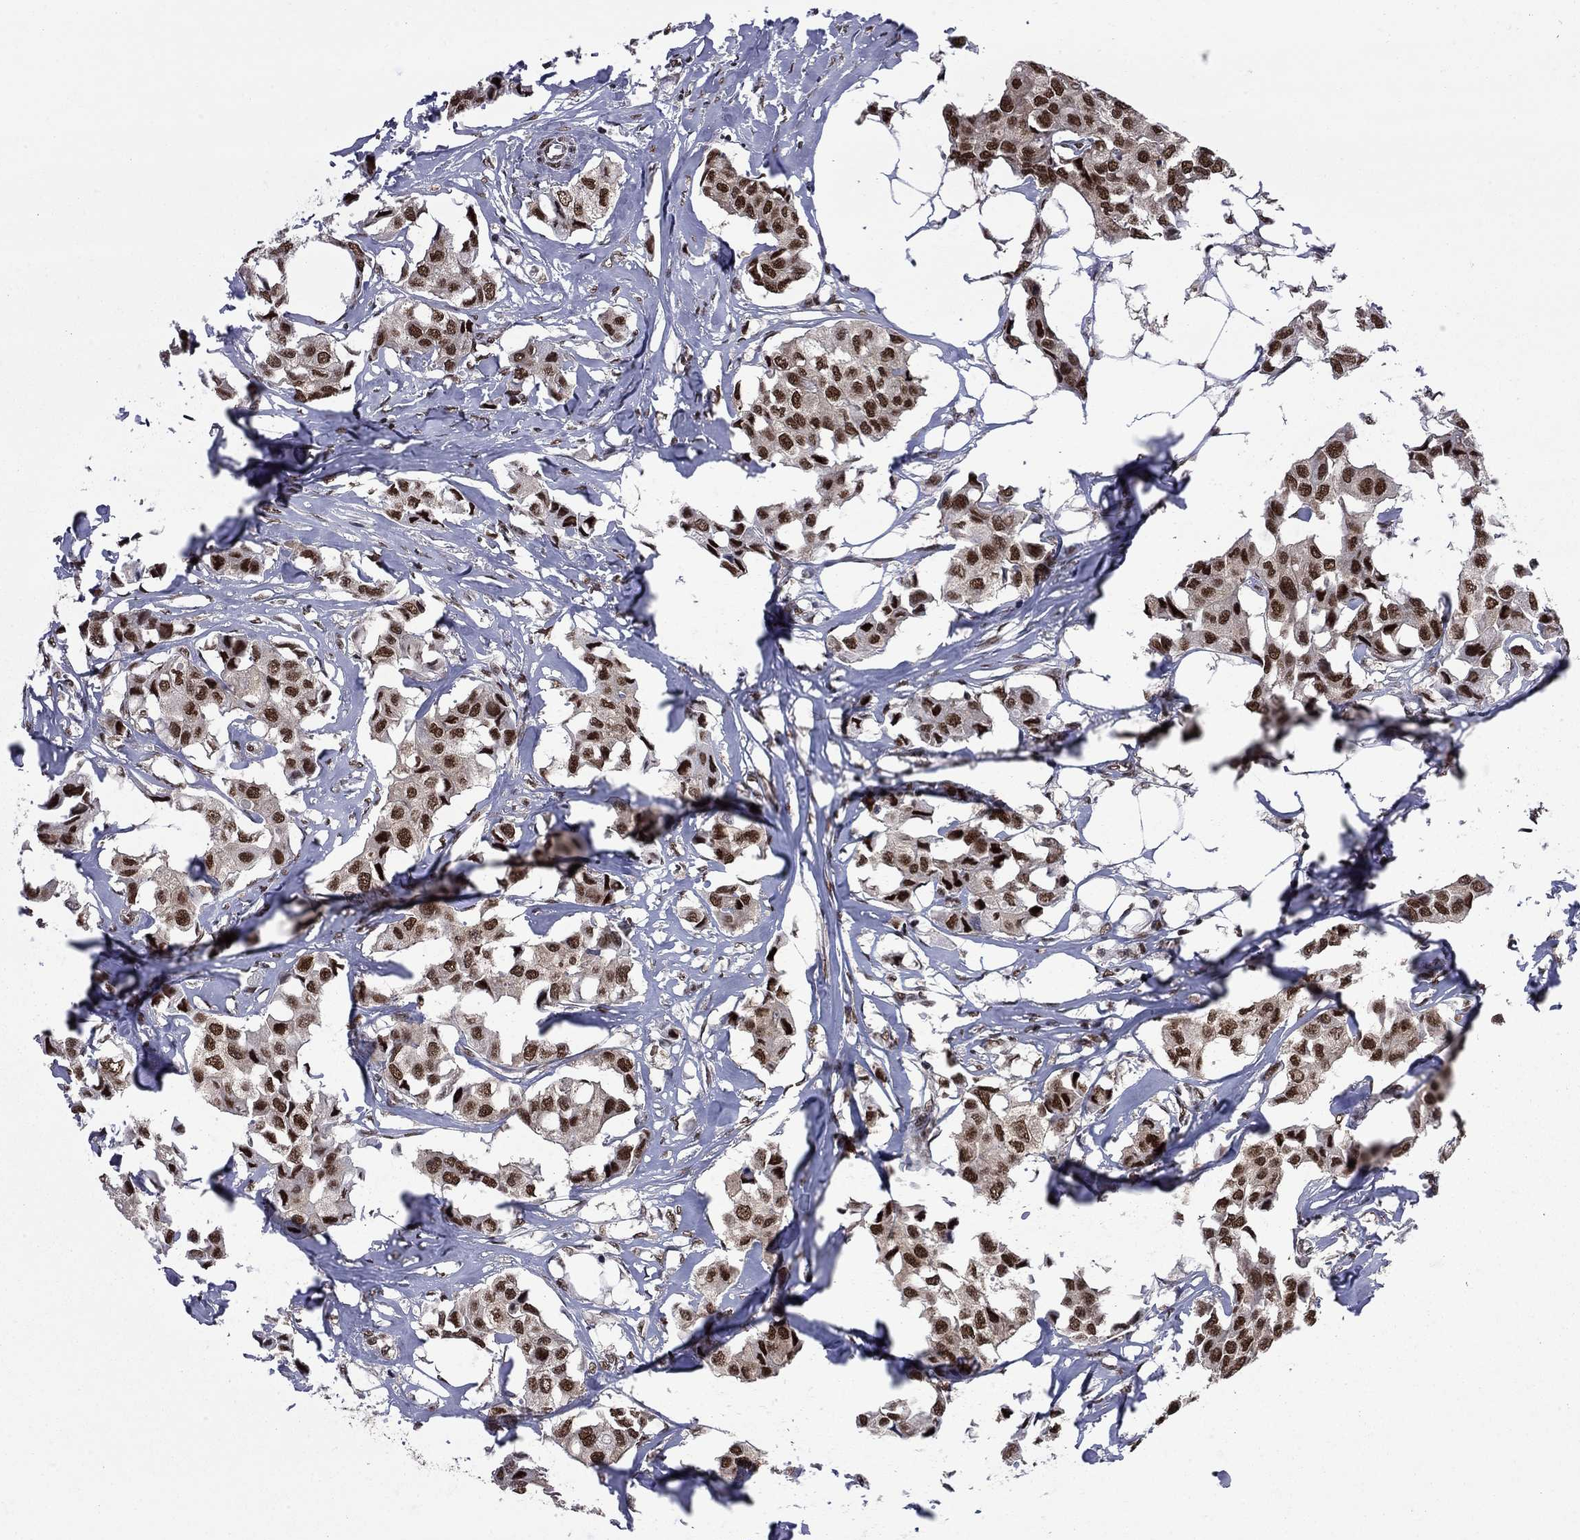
{"staining": {"intensity": "strong", "quantity": ">75%", "location": "nuclear"}, "tissue": "breast cancer", "cell_type": "Tumor cells", "image_type": "cancer", "snomed": [{"axis": "morphology", "description": "Duct carcinoma"}, {"axis": "topography", "description": "Breast"}], "caption": "Breast cancer stained with immunohistochemistry demonstrates strong nuclear expression in about >75% of tumor cells.", "gene": "MED25", "patient": {"sex": "female", "age": 80}}